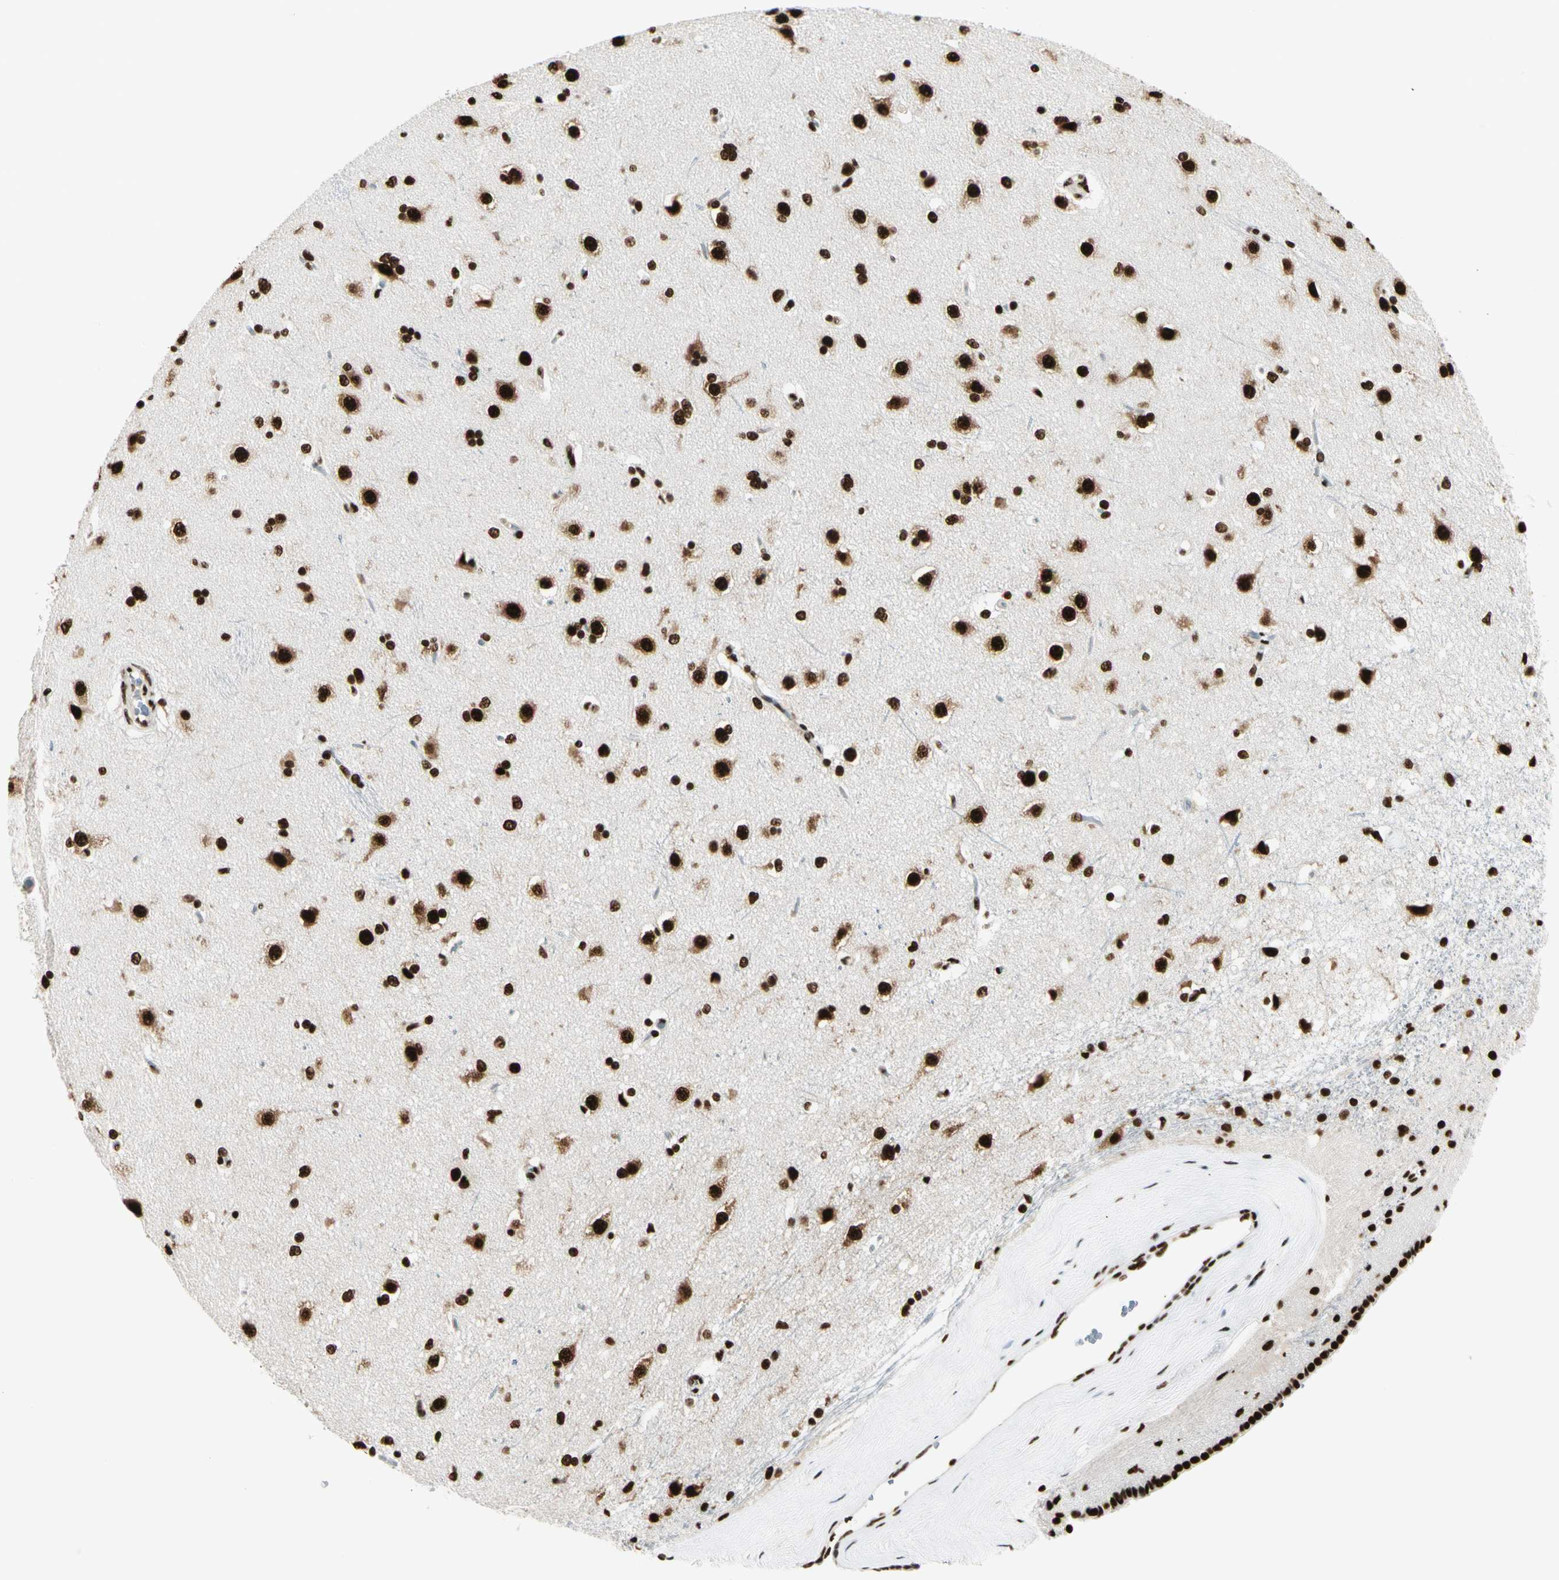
{"staining": {"intensity": "strong", "quantity": ">75%", "location": "cytoplasmic/membranous,nuclear"}, "tissue": "caudate", "cell_type": "Glial cells", "image_type": "normal", "snomed": [{"axis": "morphology", "description": "Normal tissue, NOS"}, {"axis": "topography", "description": "Lateral ventricle wall"}], "caption": "Immunohistochemistry (DAB (3,3'-diaminobenzidine)) staining of unremarkable human caudate reveals strong cytoplasmic/membranous,nuclear protein expression in approximately >75% of glial cells.", "gene": "CCAR1", "patient": {"sex": "female", "age": 19}}